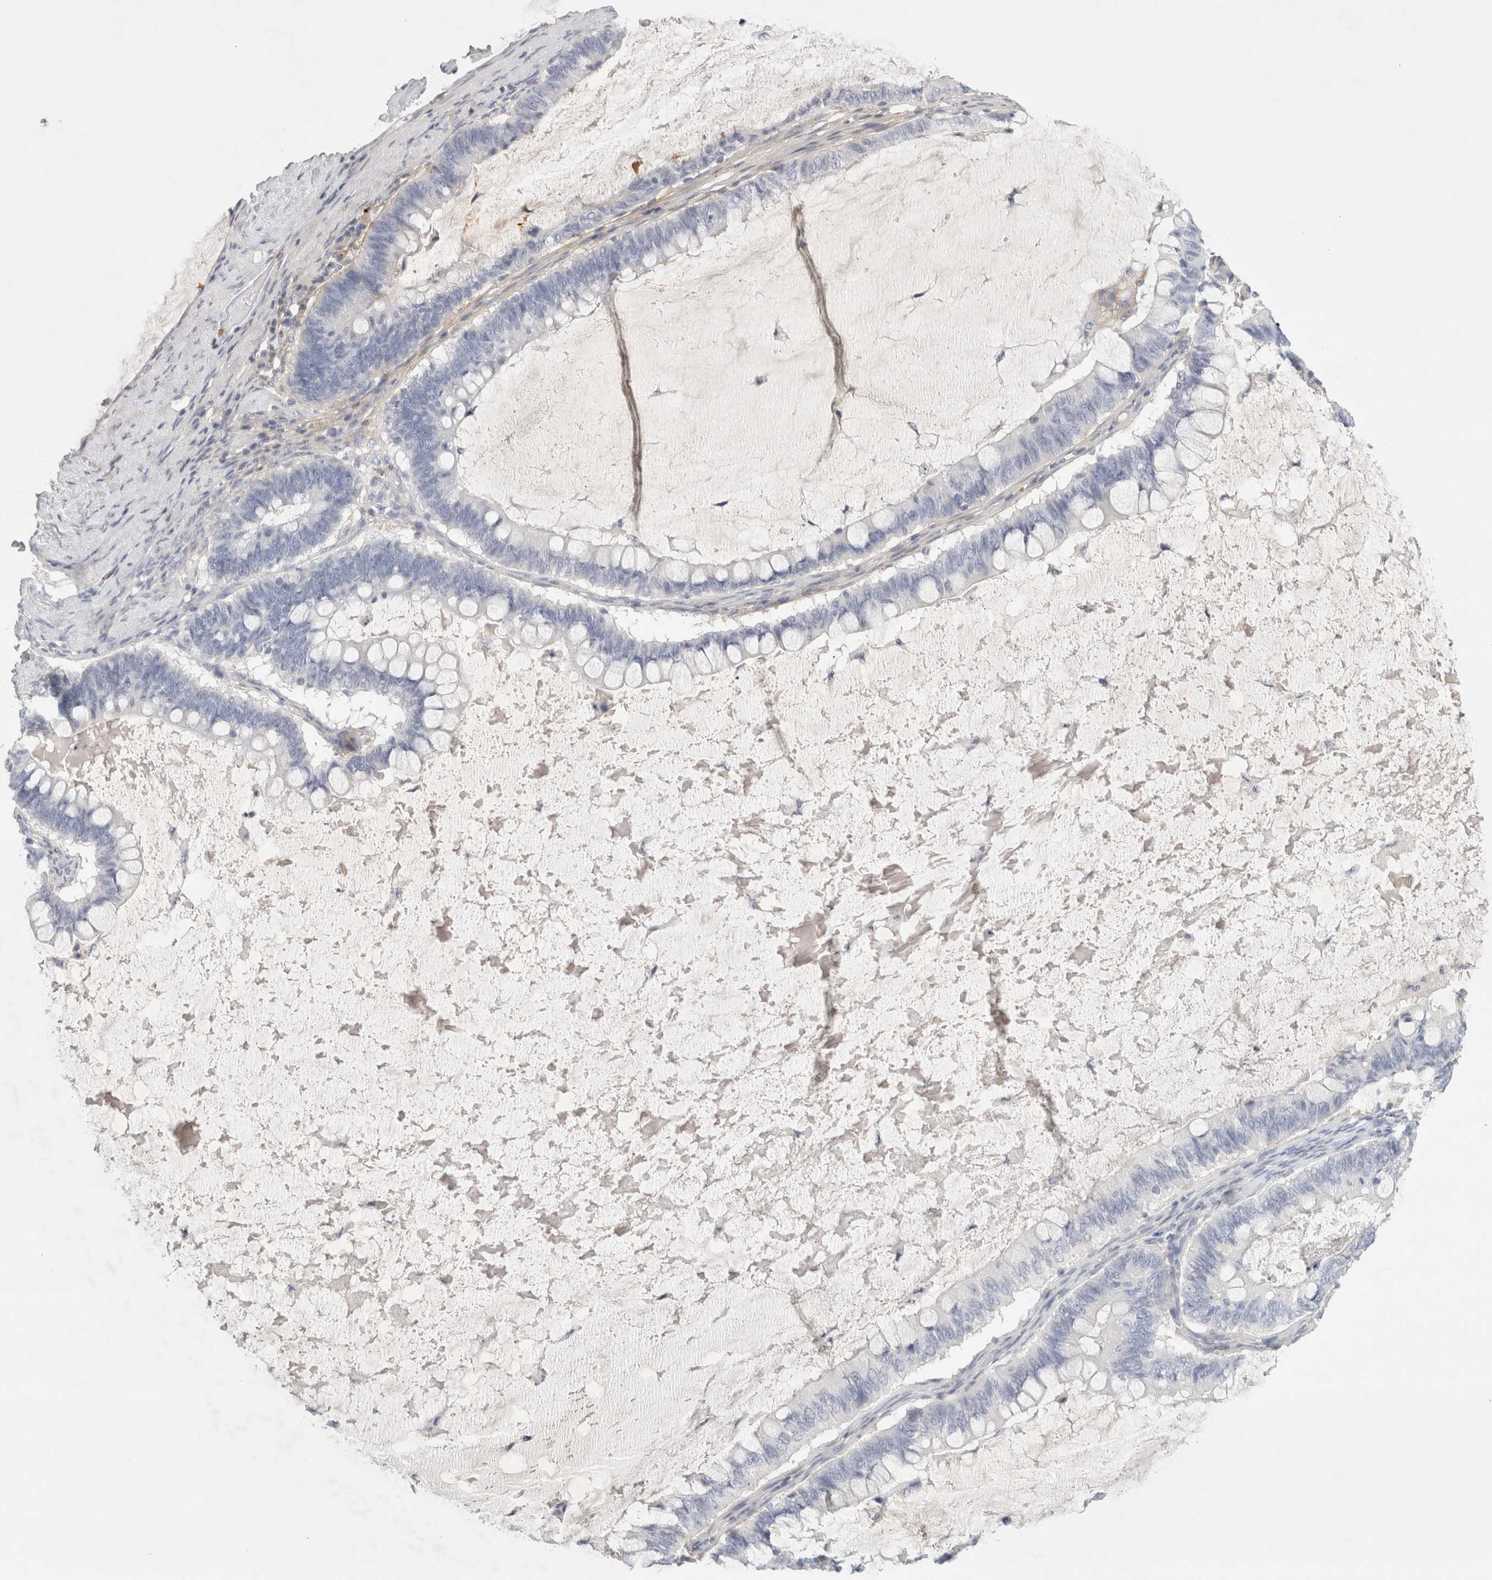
{"staining": {"intensity": "negative", "quantity": "none", "location": "none"}, "tissue": "ovarian cancer", "cell_type": "Tumor cells", "image_type": "cancer", "snomed": [{"axis": "morphology", "description": "Cystadenocarcinoma, mucinous, NOS"}, {"axis": "topography", "description": "Ovary"}], "caption": "Histopathology image shows no protein expression in tumor cells of ovarian cancer (mucinous cystadenocarcinoma) tissue.", "gene": "FGL2", "patient": {"sex": "female", "age": 61}}